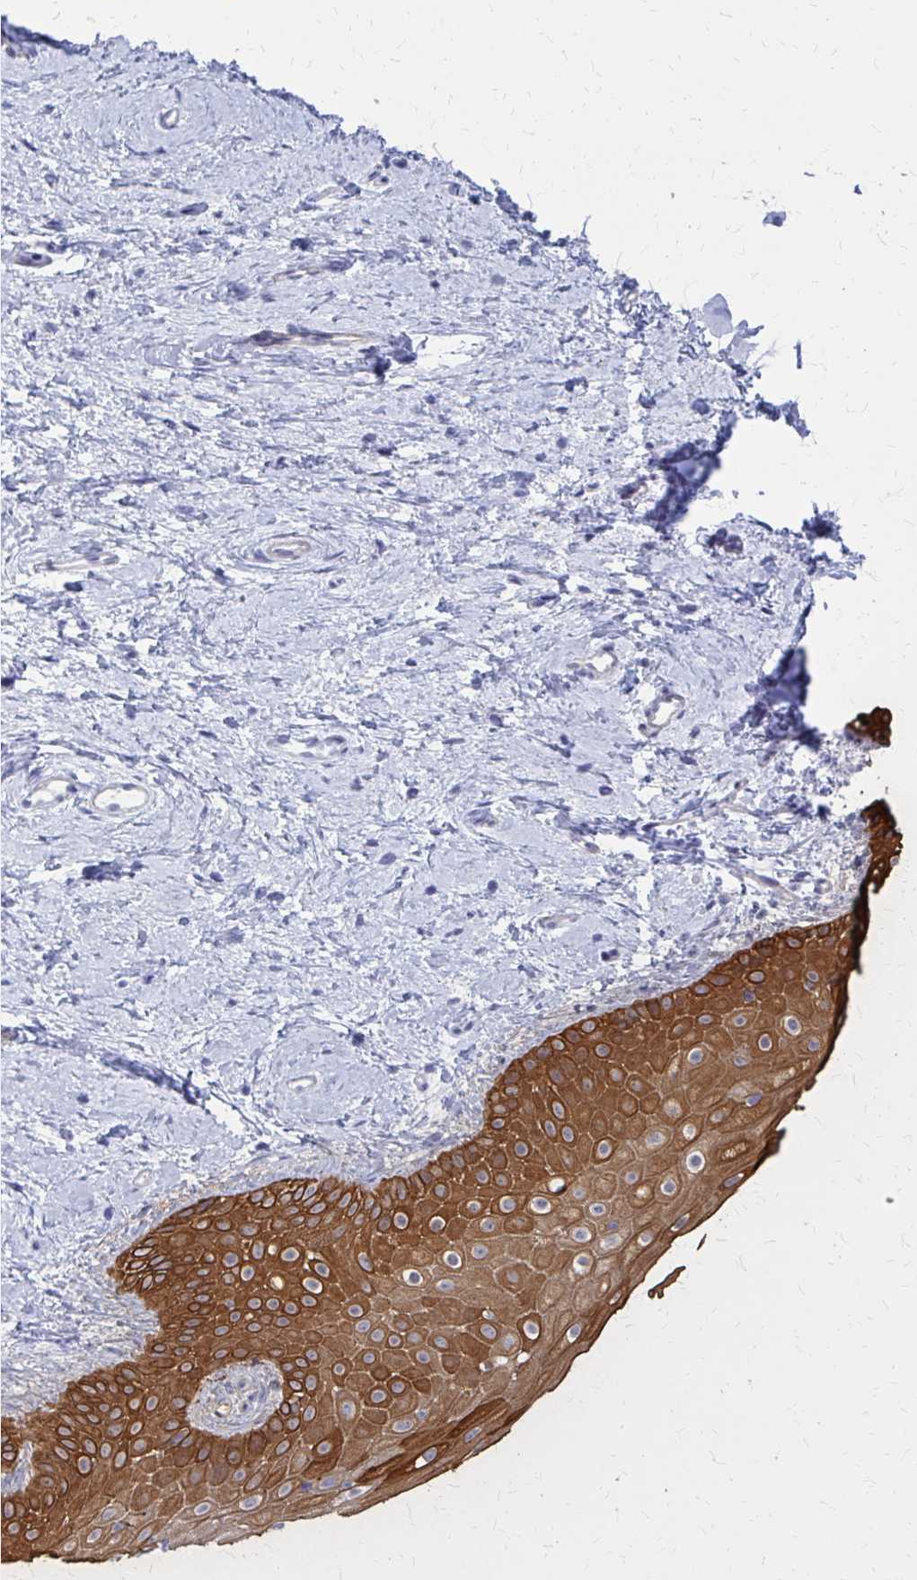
{"staining": {"intensity": "strong", "quantity": ">75%", "location": "cytoplasmic/membranous"}, "tissue": "vagina", "cell_type": "Squamous epithelial cells", "image_type": "normal", "snomed": [{"axis": "morphology", "description": "Normal tissue, NOS"}, {"axis": "topography", "description": "Vagina"}], "caption": "A brown stain shows strong cytoplasmic/membranous staining of a protein in squamous epithelial cells of unremarkable human vagina.", "gene": "GLYATL2", "patient": {"sex": "female", "age": 38}}